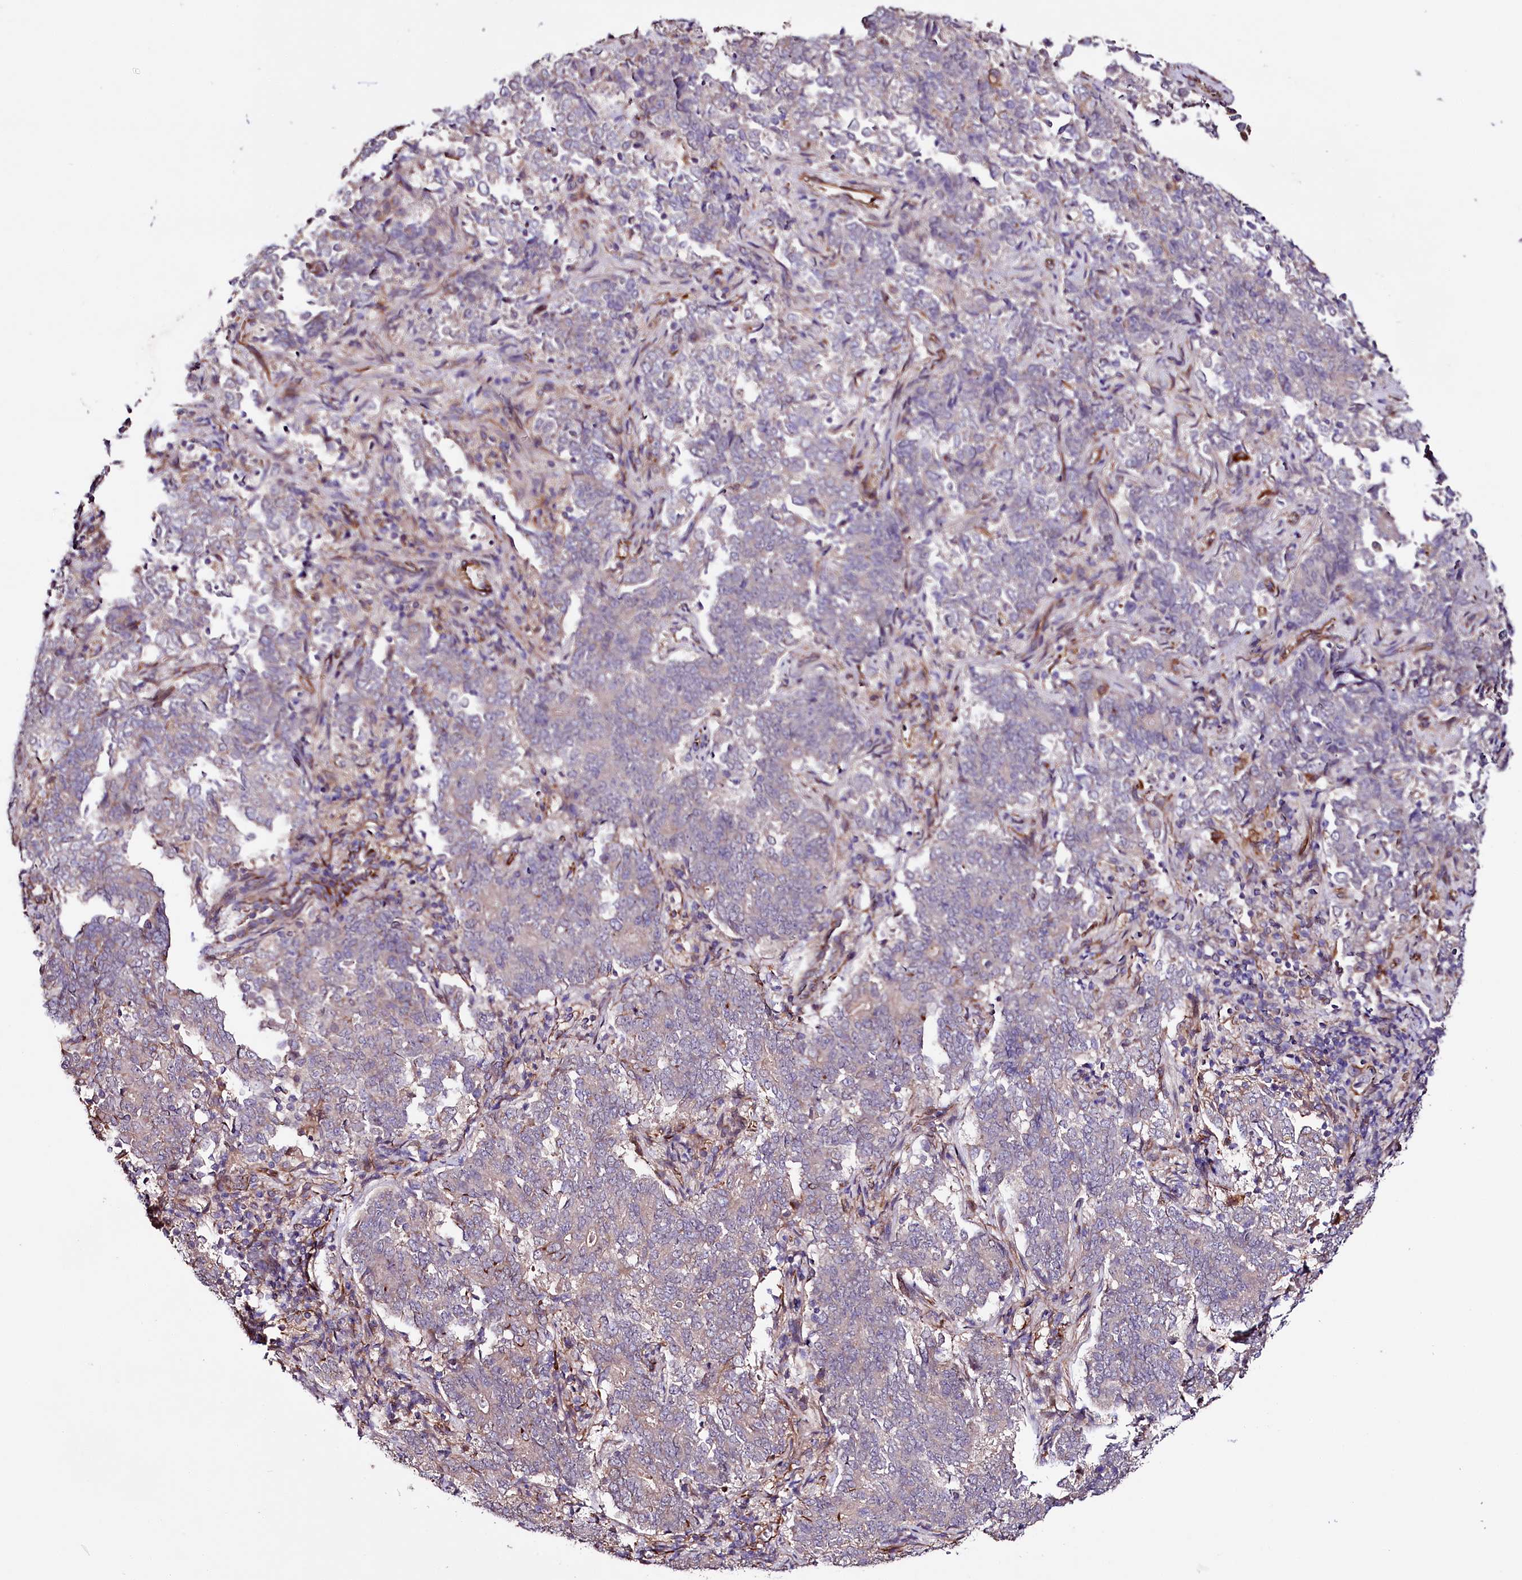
{"staining": {"intensity": "negative", "quantity": "none", "location": "none"}, "tissue": "endometrial cancer", "cell_type": "Tumor cells", "image_type": "cancer", "snomed": [{"axis": "morphology", "description": "Adenocarcinoma, NOS"}, {"axis": "topography", "description": "Endometrium"}], "caption": "Tumor cells are negative for protein expression in human adenocarcinoma (endometrial).", "gene": "TTC12", "patient": {"sex": "female", "age": 80}}